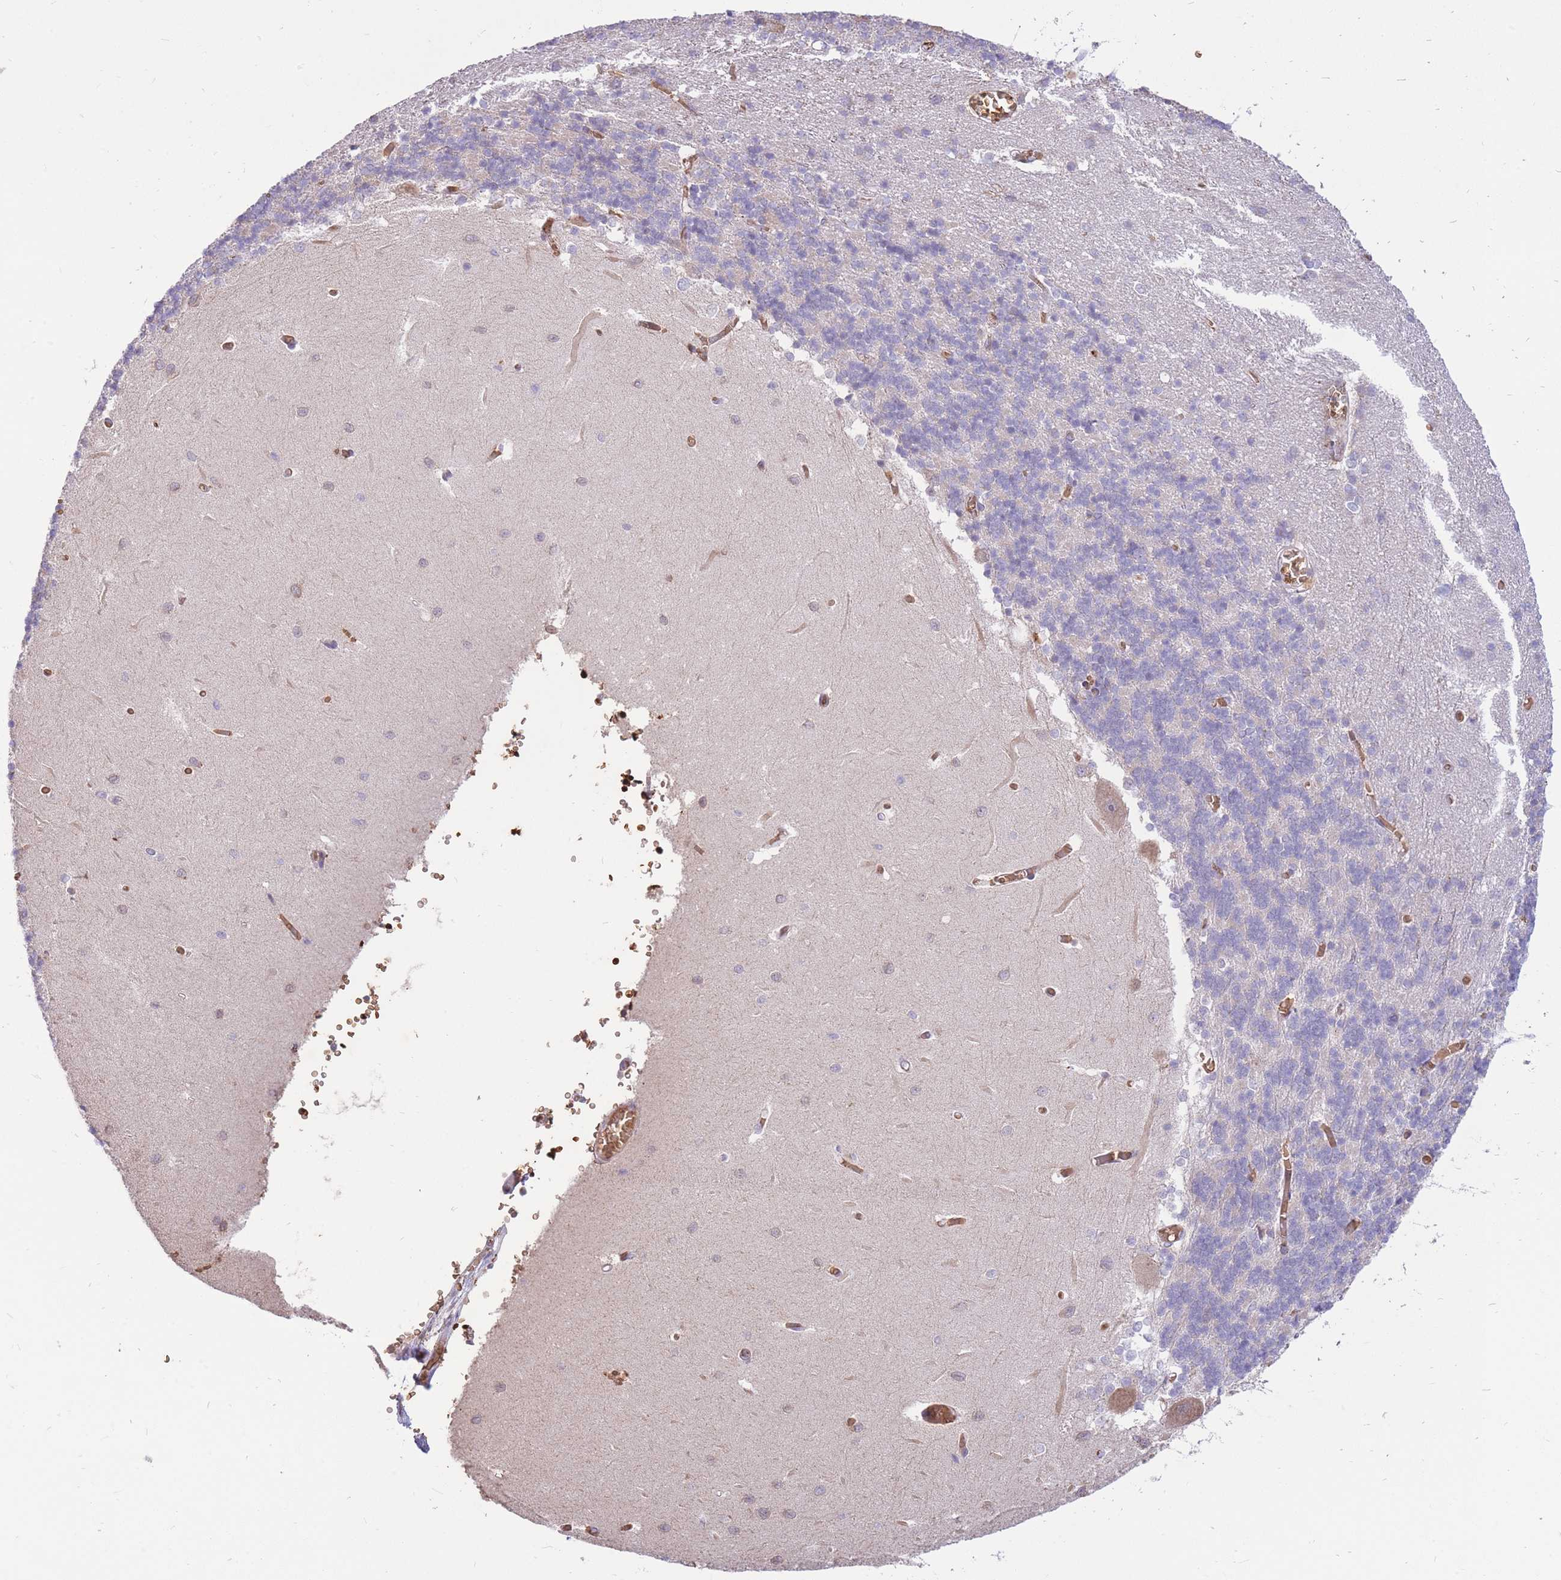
{"staining": {"intensity": "moderate", "quantity": "25%-75%", "location": "cytoplasmic/membranous,nuclear"}, "tissue": "cerebellum", "cell_type": "Cells in granular layer", "image_type": "normal", "snomed": [{"axis": "morphology", "description": "Normal tissue, NOS"}, {"axis": "topography", "description": "Cerebellum"}], "caption": "Unremarkable cerebellum exhibits moderate cytoplasmic/membranous,nuclear staining in approximately 25%-75% of cells in granular layer, visualized by immunohistochemistry. The protein is stained brown, and the nuclei are stained in blue (DAB IHC with brightfield microscopy, high magnification).", "gene": "ATP10D", "patient": {"sex": "male", "age": 37}}